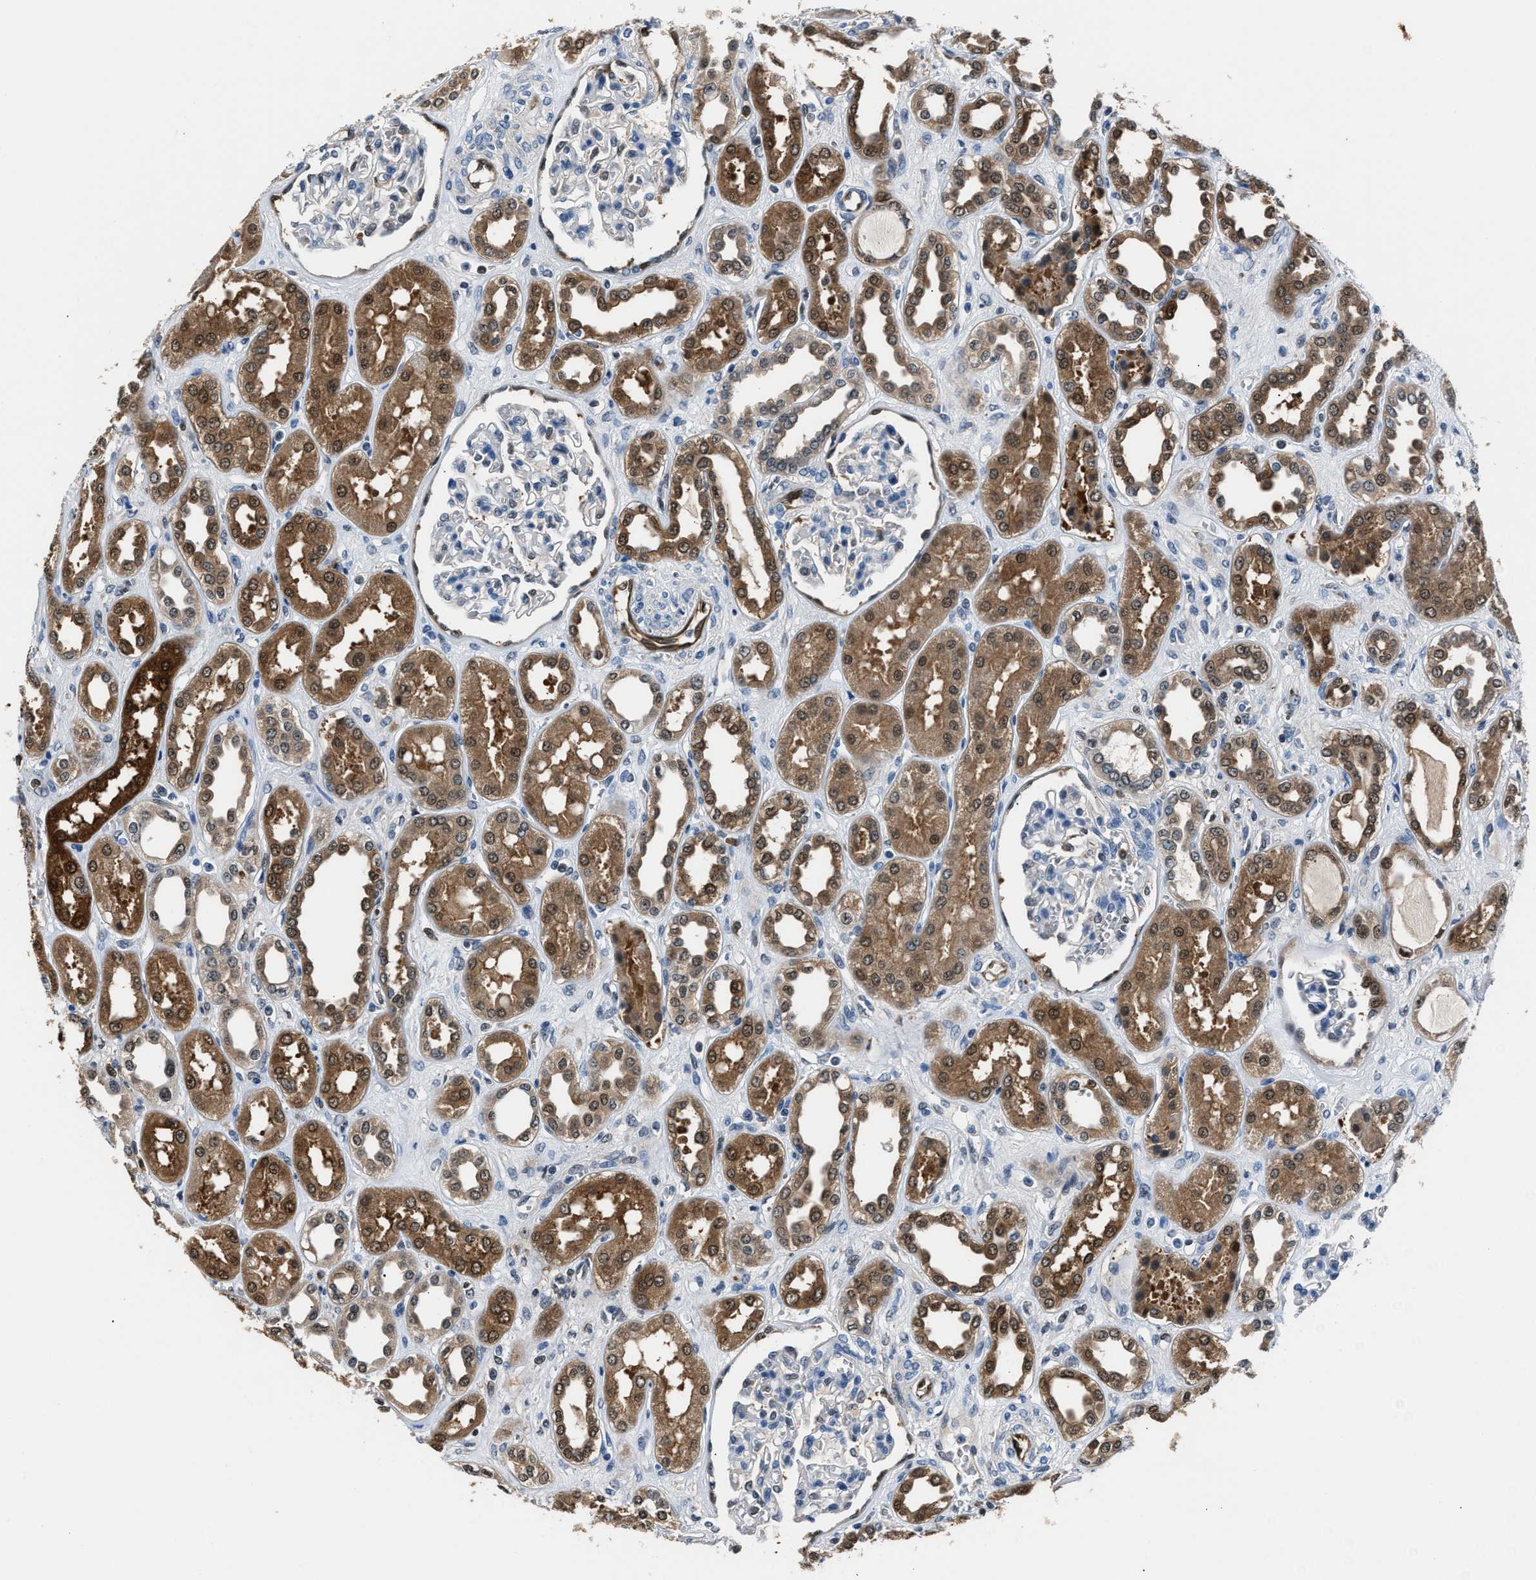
{"staining": {"intensity": "negative", "quantity": "none", "location": "none"}, "tissue": "kidney", "cell_type": "Cells in glomeruli", "image_type": "normal", "snomed": [{"axis": "morphology", "description": "Normal tissue, NOS"}, {"axis": "topography", "description": "Kidney"}], "caption": "Protein analysis of unremarkable kidney displays no significant positivity in cells in glomeruli. The staining is performed using DAB (3,3'-diaminobenzidine) brown chromogen with nuclei counter-stained in using hematoxylin.", "gene": "PPA1", "patient": {"sex": "male", "age": 59}}